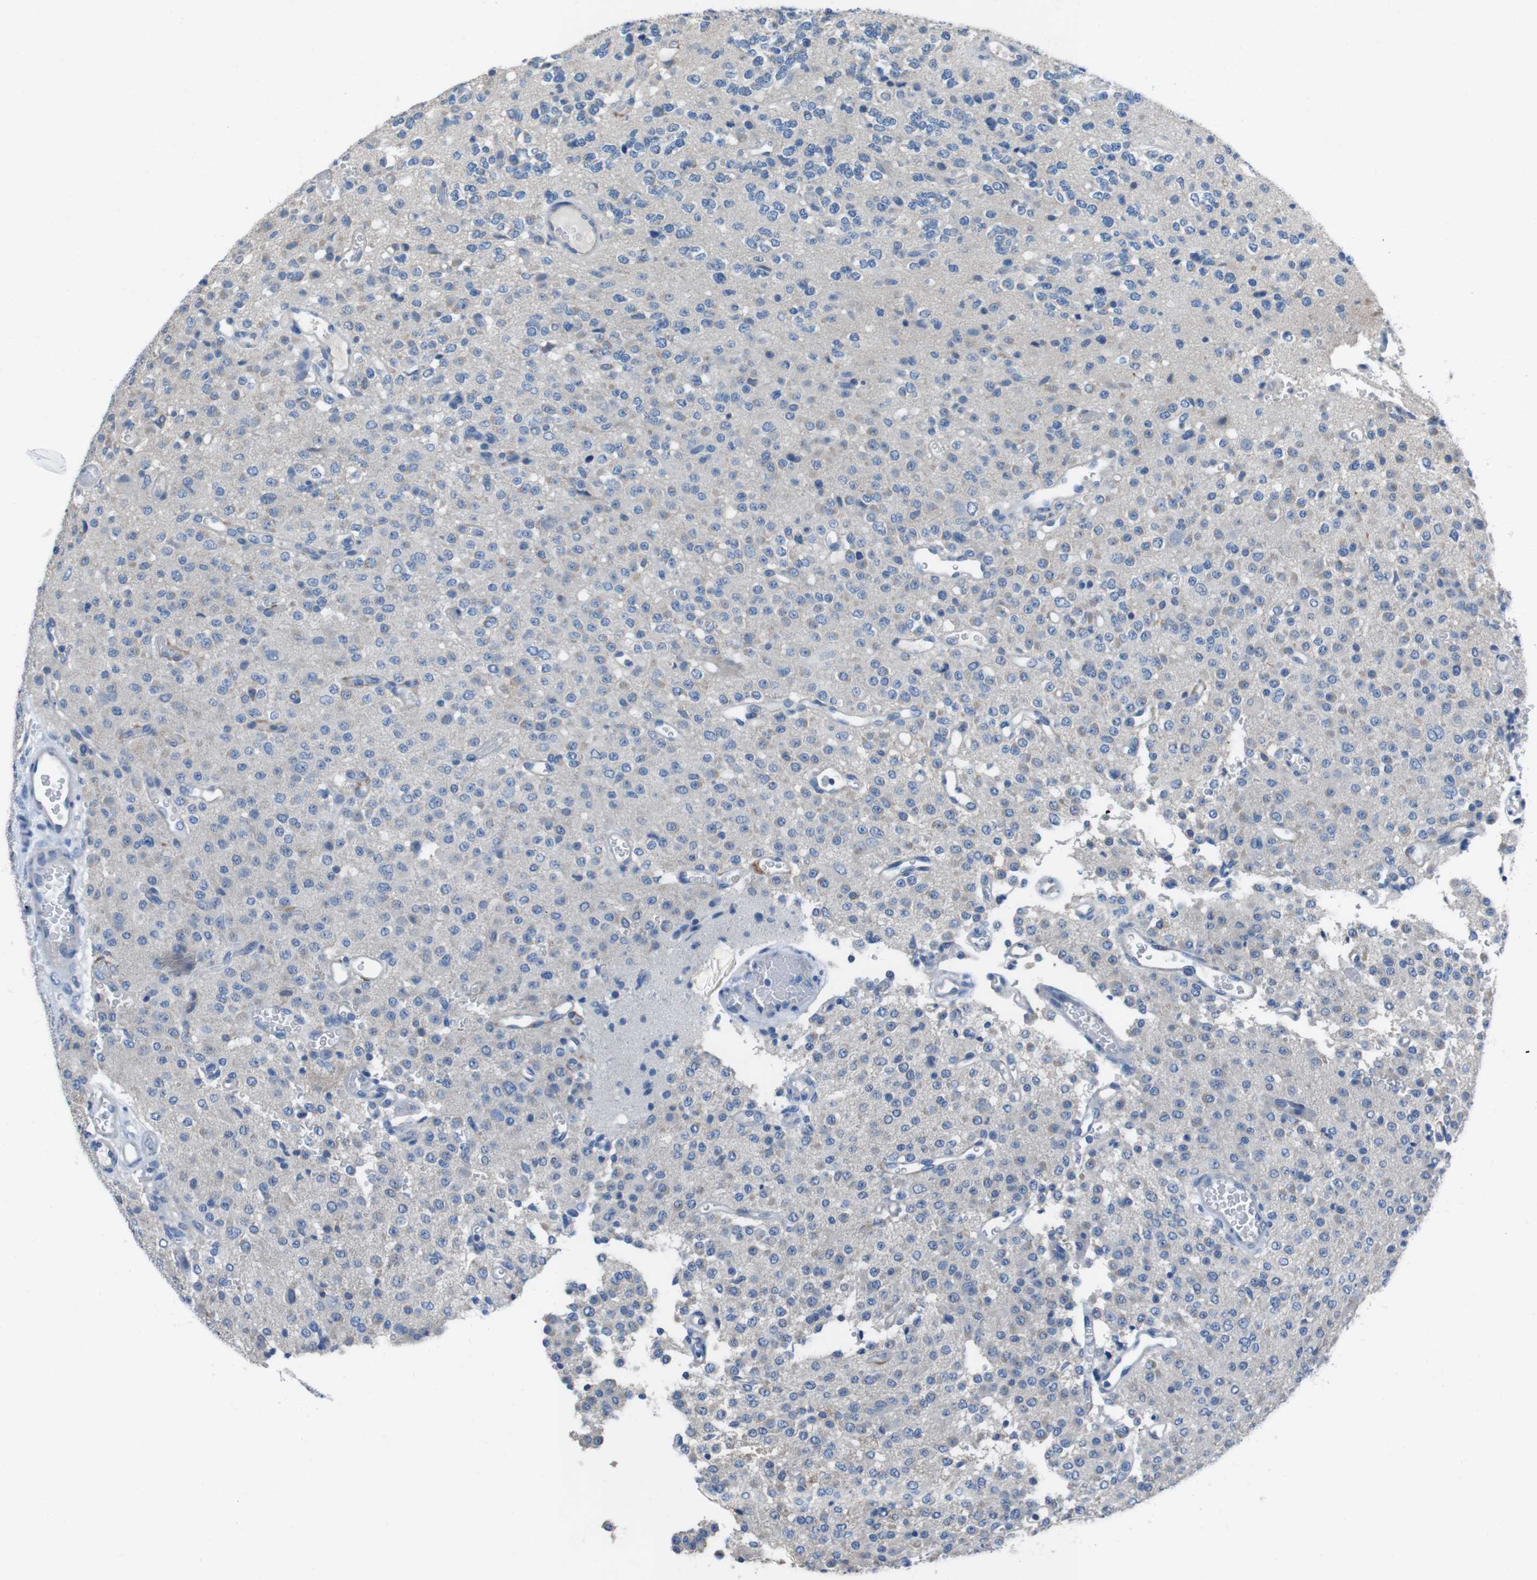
{"staining": {"intensity": "negative", "quantity": "none", "location": "none"}, "tissue": "glioma", "cell_type": "Tumor cells", "image_type": "cancer", "snomed": [{"axis": "morphology", "description": "Glioma, malignant, Low grade"}, {"axis": "topography", "description": "Brain"}], "caption": "This photomicrograph is of glioma stained with immunohistochemistry to label a protein in brown with the nuclei are counter-stained blue. There is no staining in tumor cells.", "gene": "CYP2C8", "patient": {"sex": "male", "age": 38}}